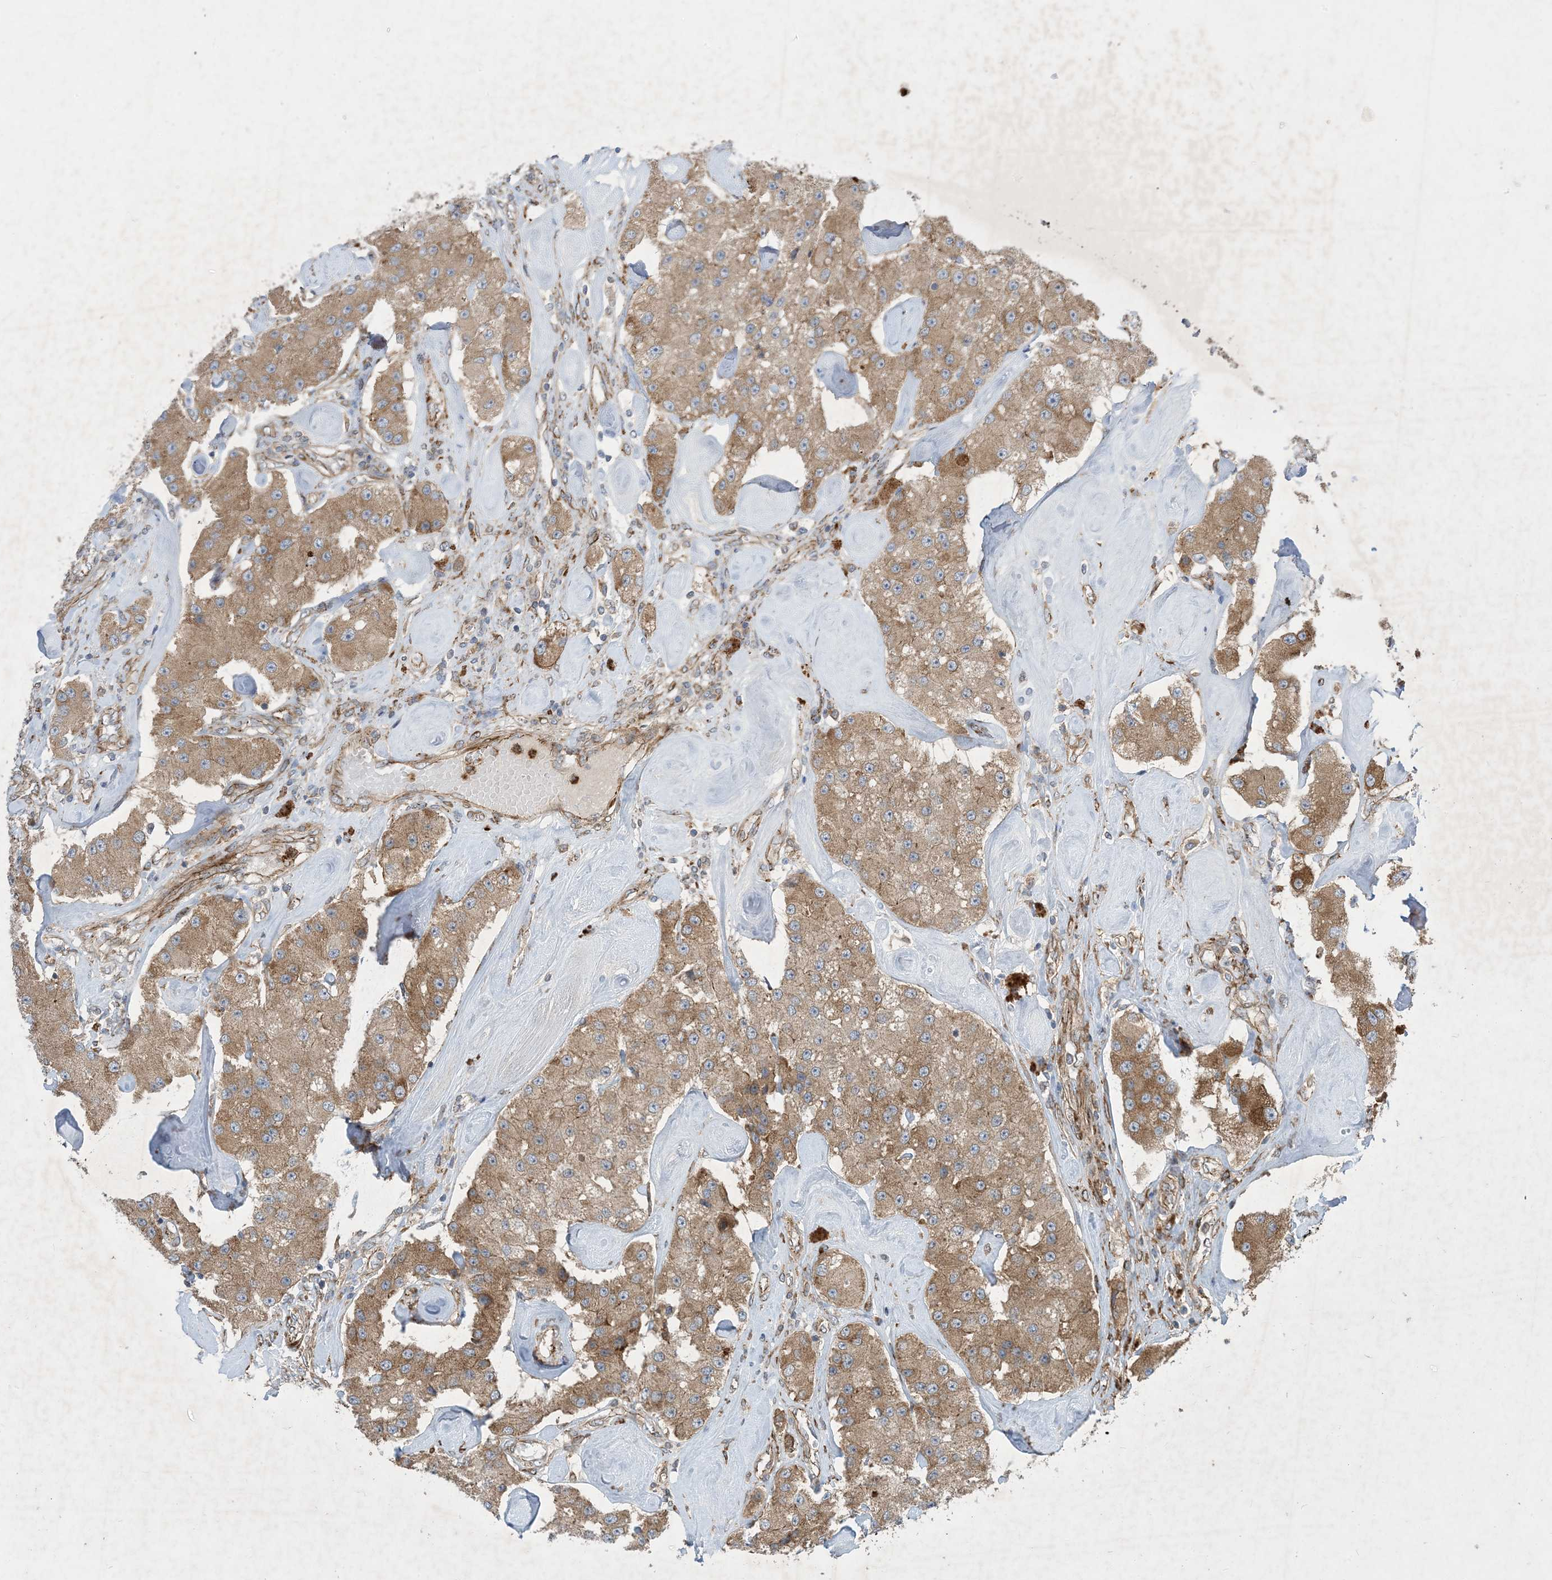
{"staining": {"intensity": "moderate", "quantity": ">75%", "location": "cytoplasmic/membranous"}, "tissue": "carcinoid", "cell_type": "Tumor cells", "image_type": "cancer", "snomed": [{"axis": "morphology", "description": "Carcinoid, malignant, NOS"}, {"axis": "topography", "description": "Pancreas"}], "caption": "Protein expression analysis of human carcinoid reveals moderate cytoplasmic/membranous positivity in about >75% of tumor cells.", "gene": "OTOP1", "patient": {"sex": "male", "age": 41}}